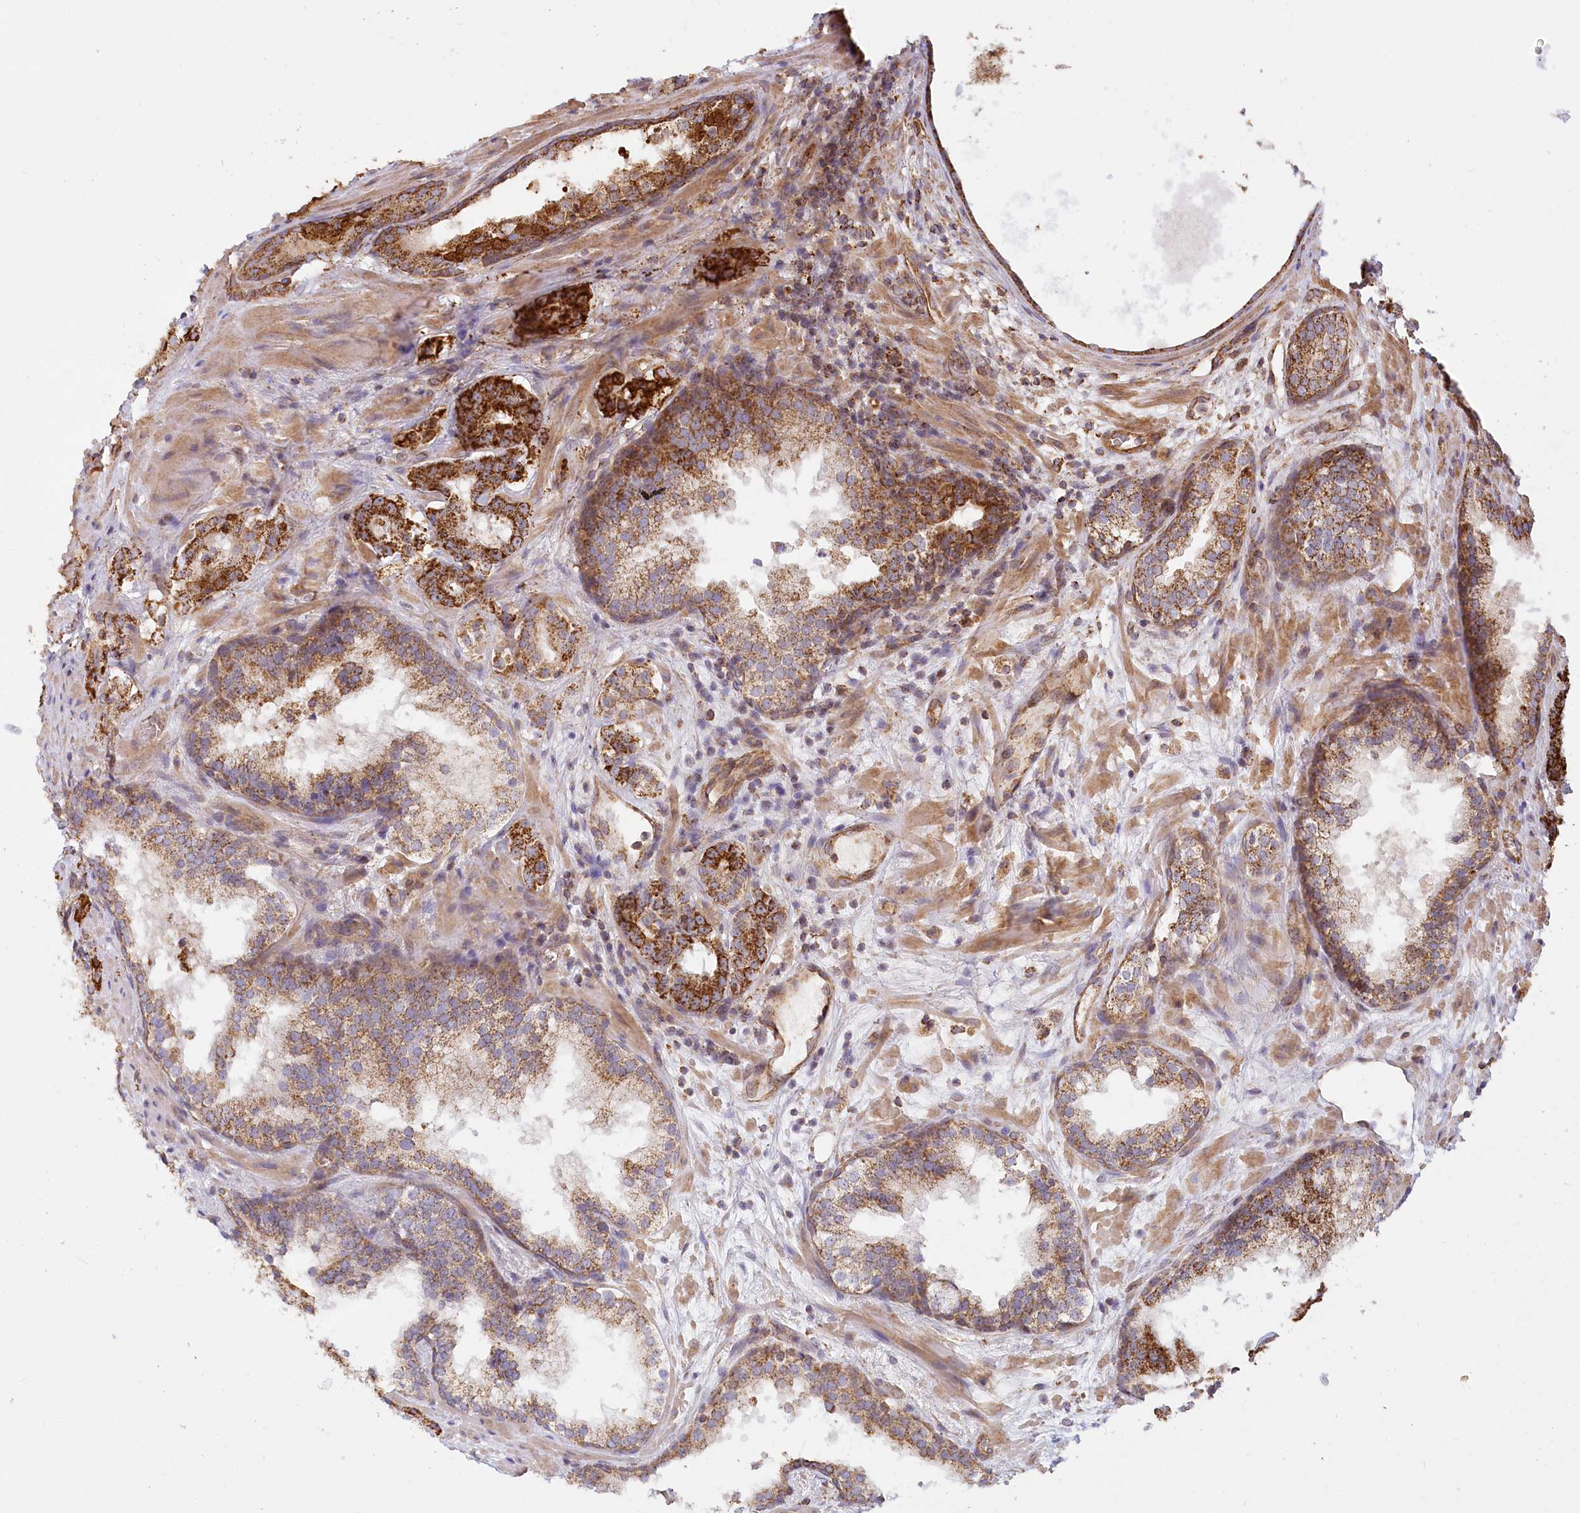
{"staining": {"intensity": "strong", "quantity": "25%-75%", "location": "cytoplasmic/membranous"}, "tissue": "prostate cancer", "cell_type": "Tumor cells", "image_type": "cancer", "snomed": [{"axis": "morphology", "description": "Adenocarcinoma, High grade"}, {"axis": "topography", "description": "Prostate"}], "caption": "Immunohistochemistry (IHC) histopathology image of prostate cancer (adenocarcinoma (high-grade)) stained for a protein (brown), which reveals high levels of strong cytoplasmic/membranous expression in about 25%-75% of tumor cells.", "gene": "UMPS", "patient": {"sex": "male", "age": 57}}